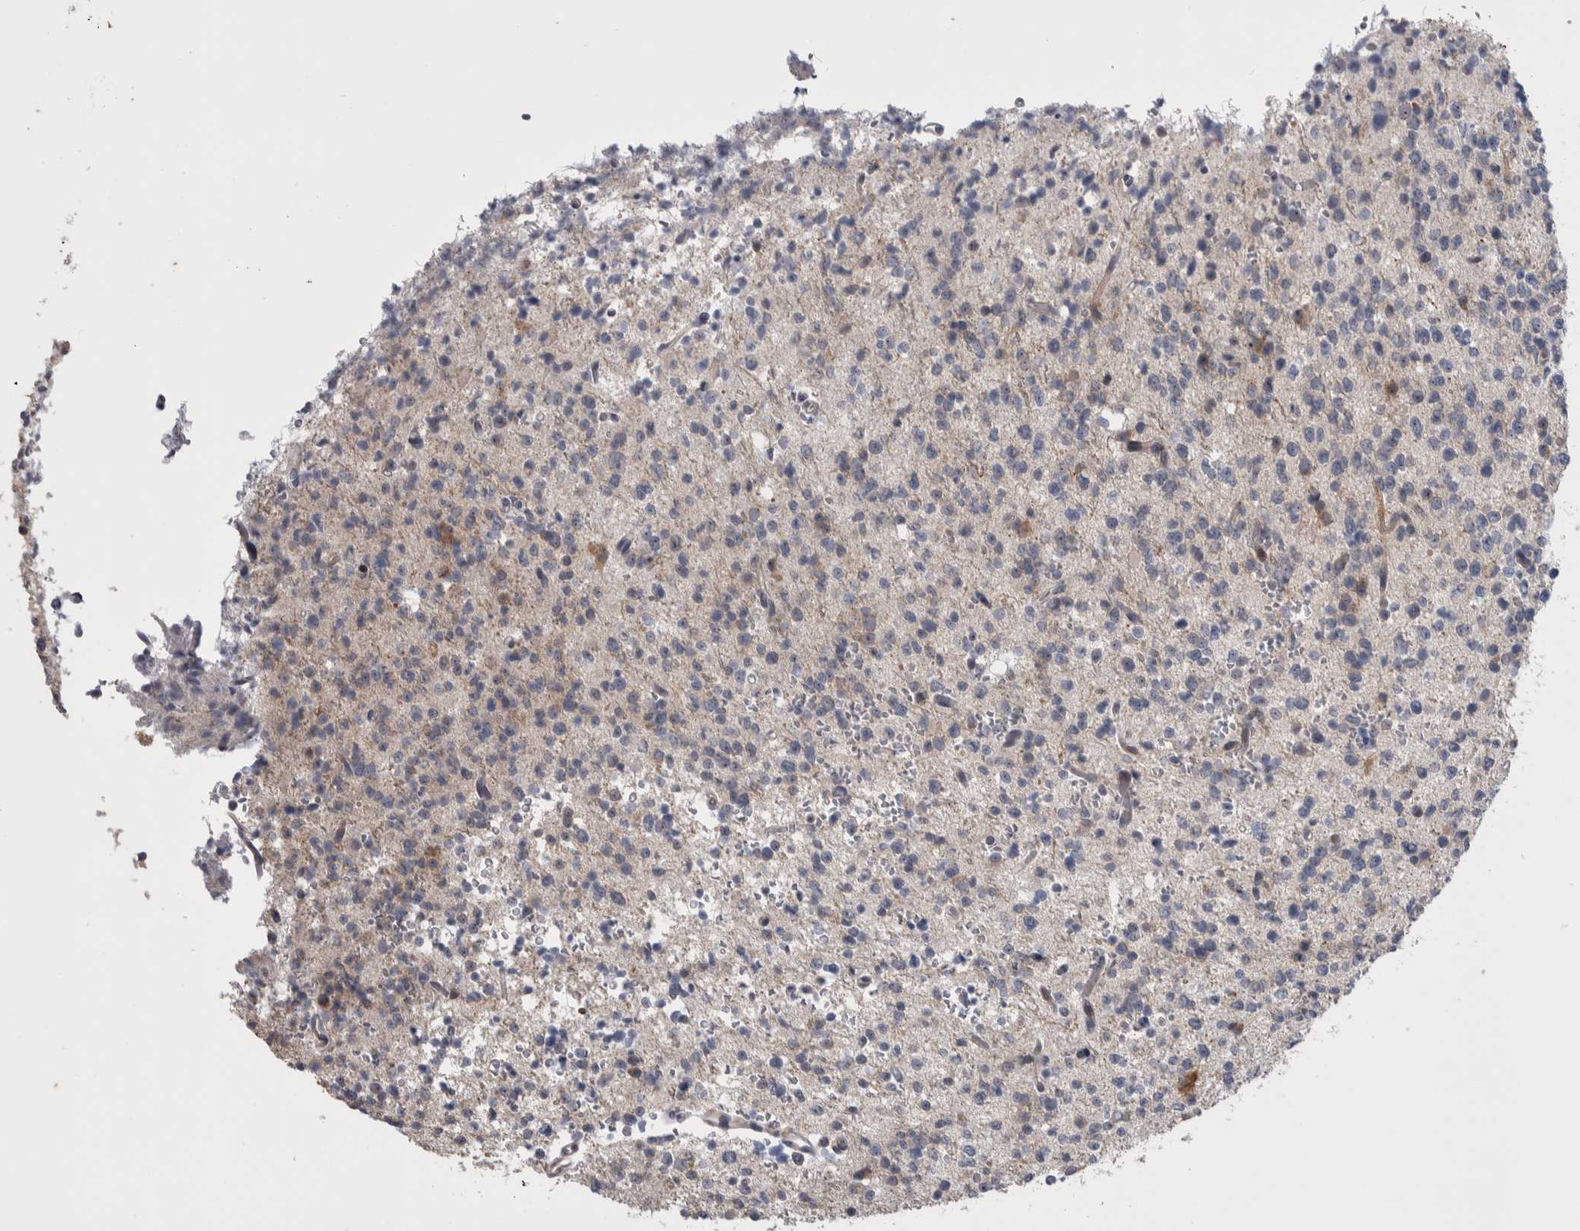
{"staining": {"intensity": "weak", "quantity": "<25%", "location": "cytoplasmic/membranous"}, "tissue": "glioma", "cell_type": "Tumor cells", "image_type": "cancer", "snomed": [{"axis": "morphology", "description": "Glioma, malignant, High grade"}, {"axis": "topography", "description": "Brain"}], "caption": "Micrograph shows no protein expression in tumor cells of malignant glioma (high-grade) tissue. The staining was performed using DAB (3,3'-diaminobenzidine) to visualize the protein expression in brown, while the nuclei were stained in blue with hematoxylin (Magnification: 20x).", "gene": "PRRG4", "patient": {"sex": "female", "age": 62}}